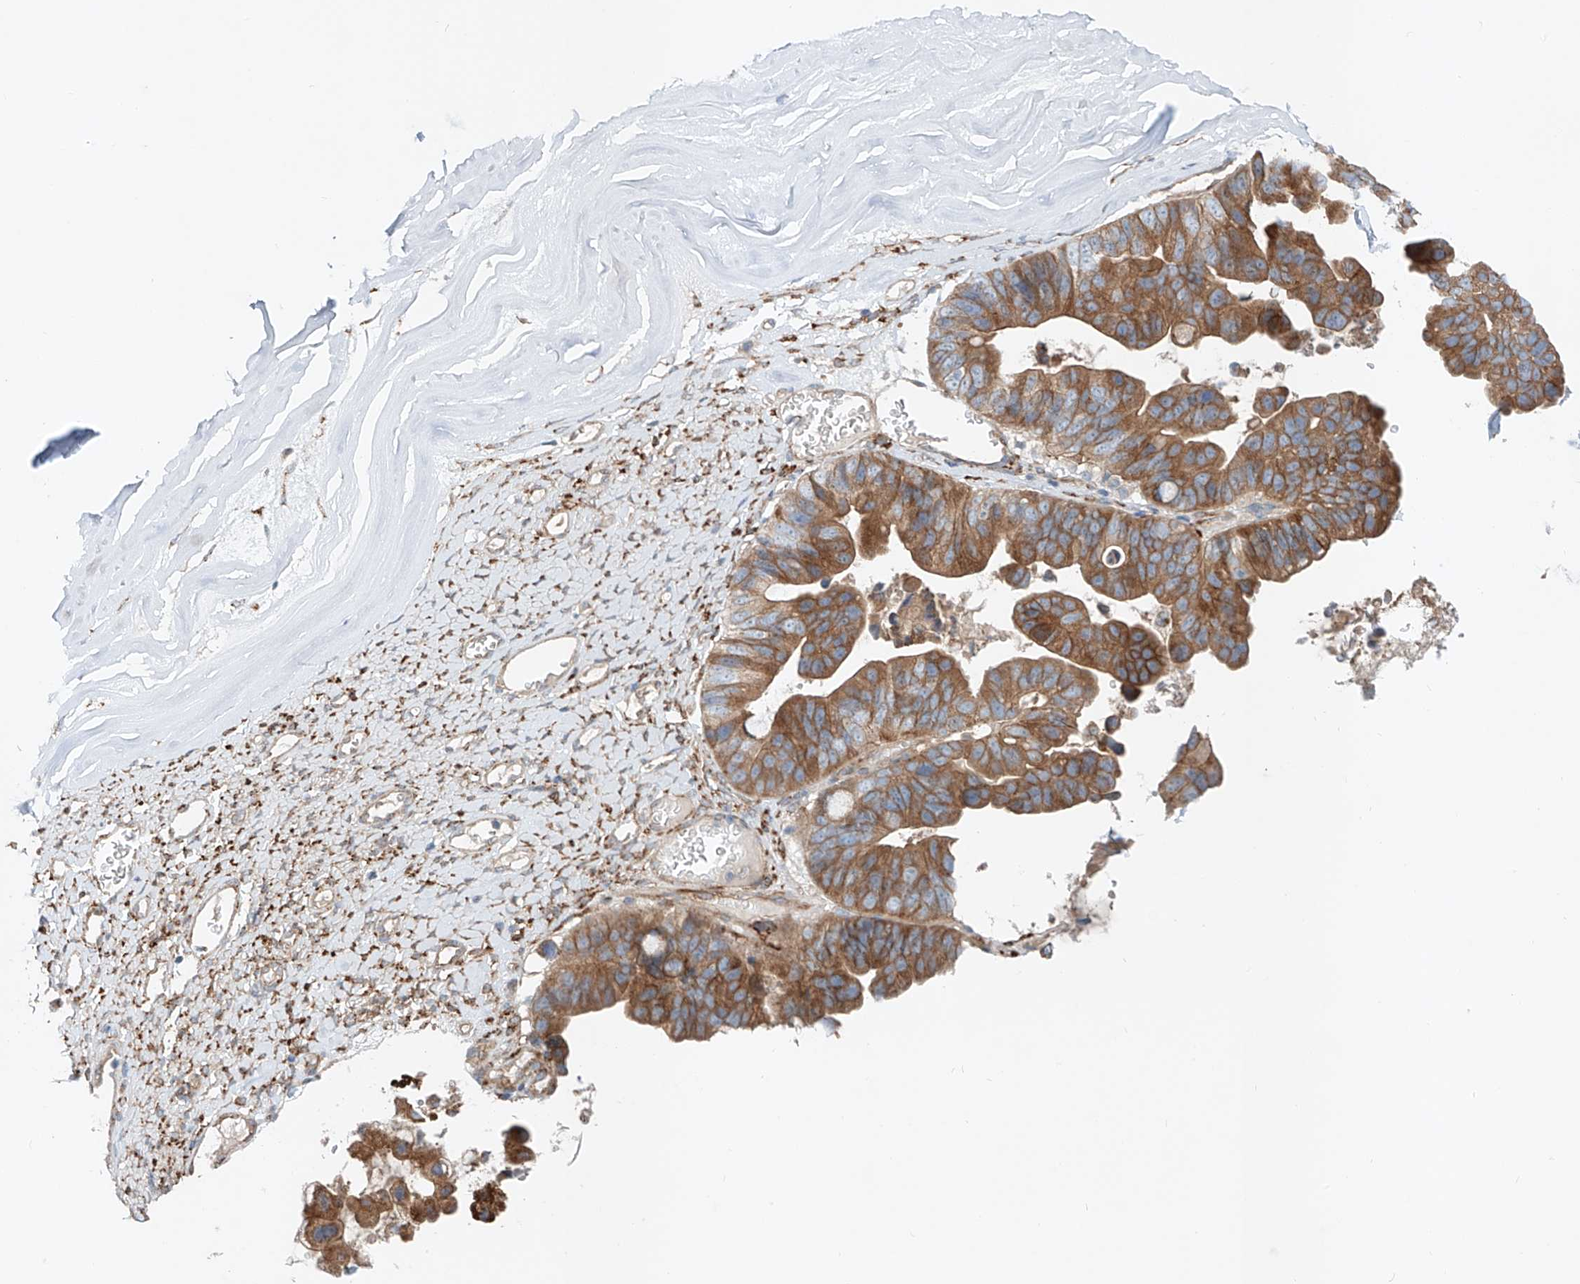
{"staining": {"intensity": "moderate", "quantity": ">75%", "location": "cytoplasmic/membranous"}, "tissue": "ovarian cancer", "cell_type": "Tumor cells", "image_type": "cancer", "snomed": [{"axis": "morphology", "description": "Cystadenocarcinoma, mucinous, NOS"}, {"axis": "topography", "description": "Ovary"}], "caption": "Immunohistochemistry (IHC) micrograph of human ovarian mucinous cystadenocarcinoma stained for a protein (brown), which displays medium levels of moderate cytoplasmic/membranous staining in about >75% of tumor cells.", "gene": "SNAP29", "patient": {"sex": "female", "age": 61}}